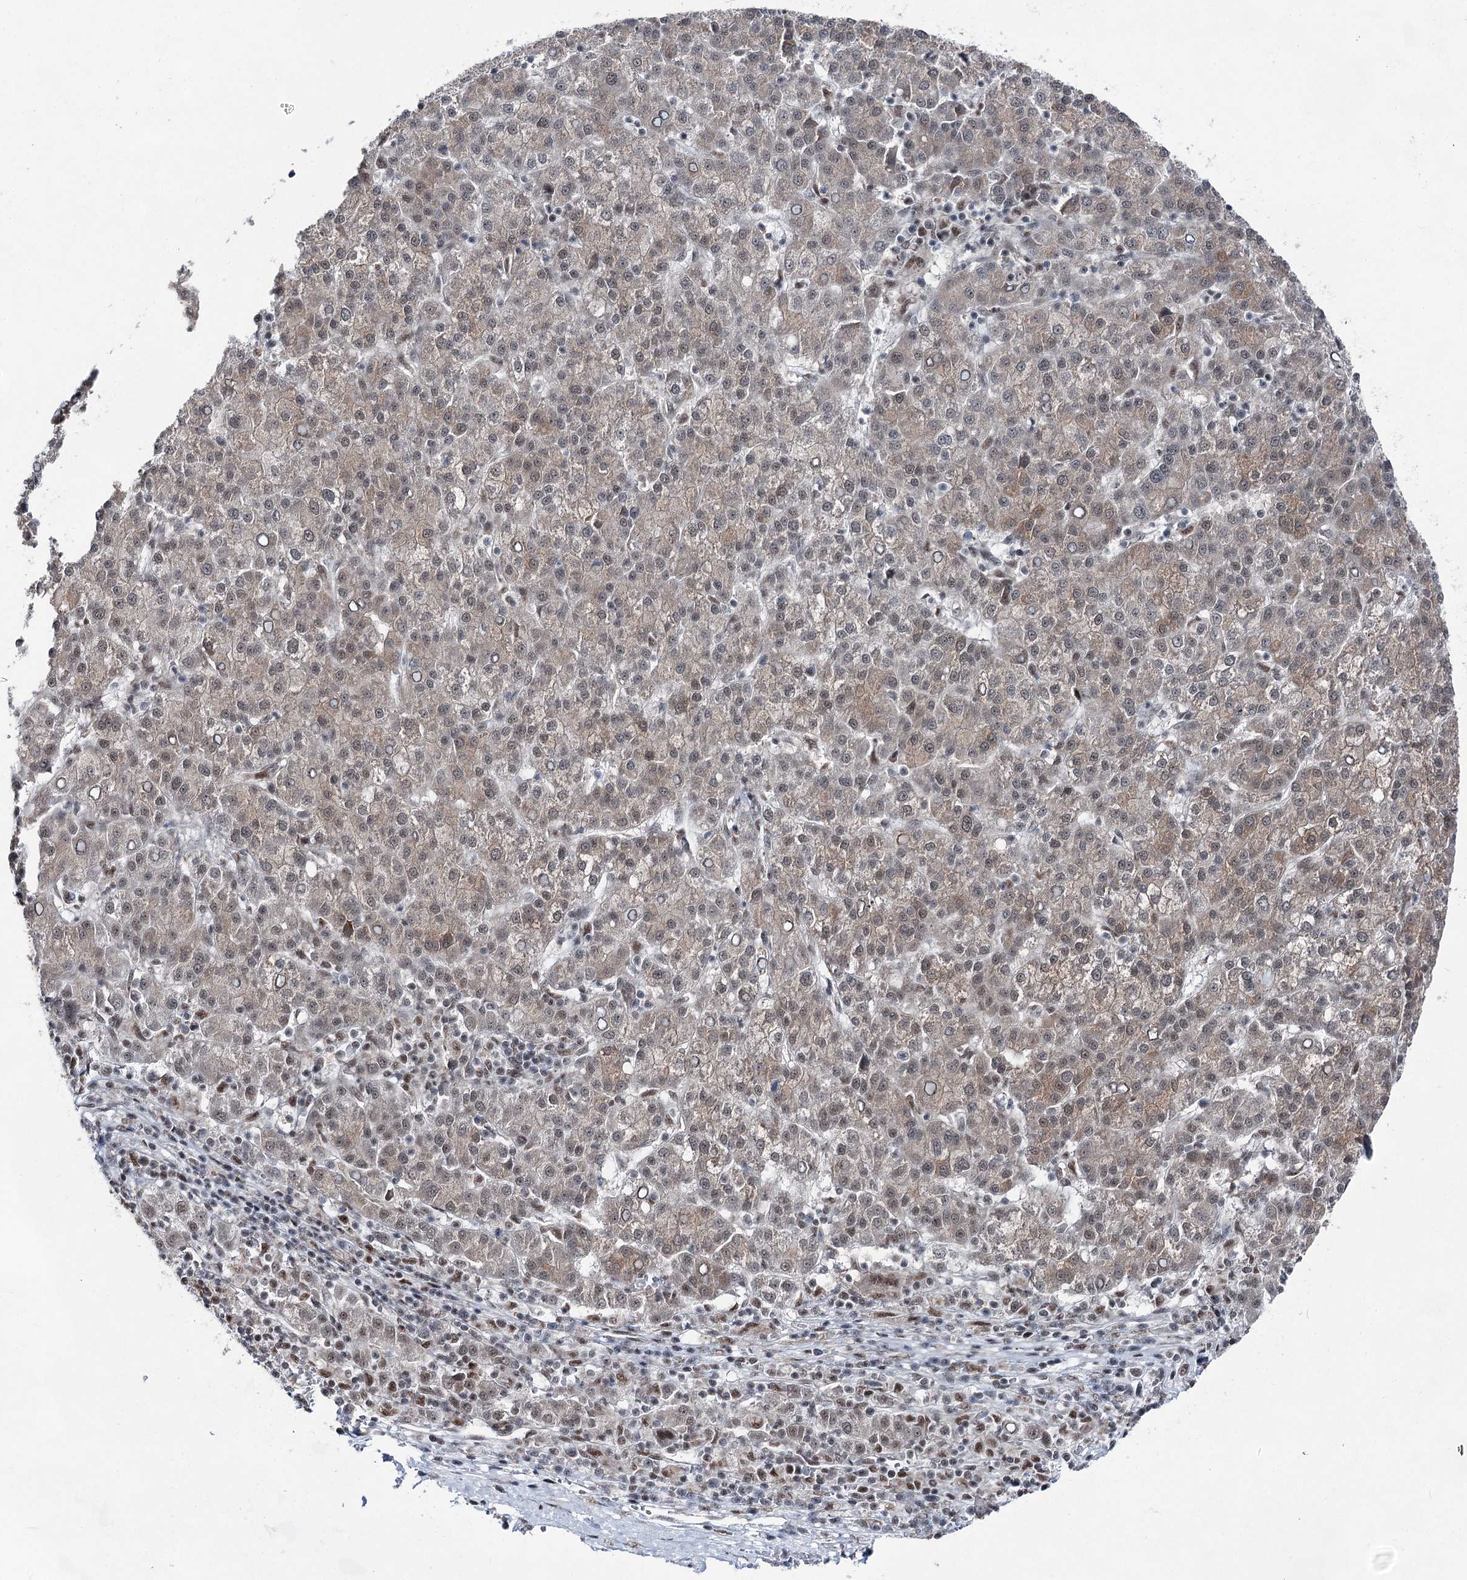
{"staining": {"intensity": "weak", "quantity": "25%-75%", "location": "cytoplasmic/membranous"}, "tissue": "liver cancer", "cell_type": "Tumor cells", "image_type": "cancer", "snomed": [{"axis": "morphology", "description": "Carcinoma, Hepatocellular, NOS"}, {"axis": "topography", "description": "Liver"}], "caption": "This is a photomicrograph of immunohistochemistry staining of liver hepatocellular carcinoma, which shows weak positivity in the cytoplasmic/membranous of tumor cells.", "gene": "ZCCHC8", "patient": {"sex": "female", "age": 58}}